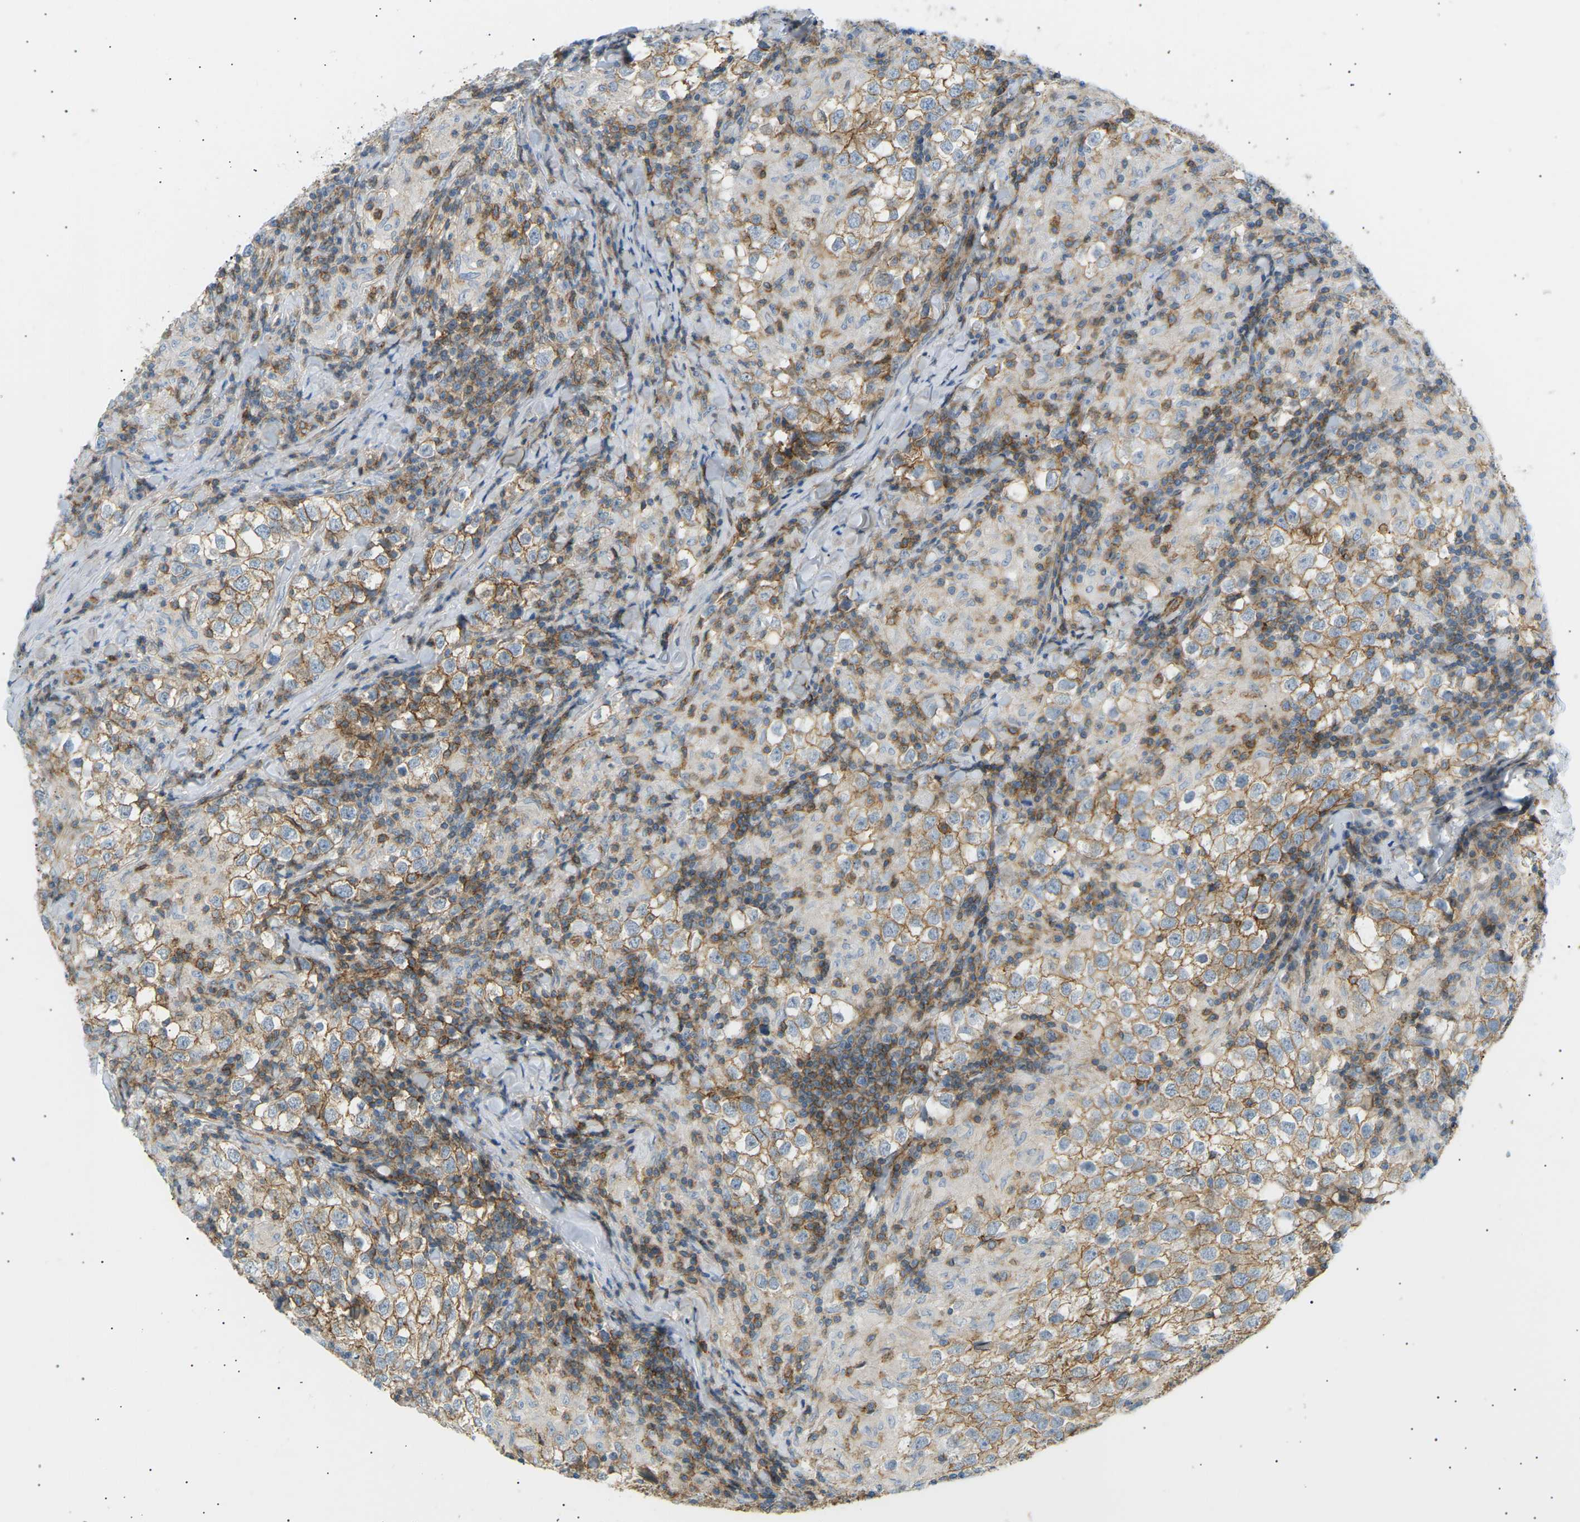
{"staining": {"intensity": "moderate", "quantity": ">75%", "location": "cytoplasmic/membranous"}, "tissue": "testis cancer", "cell_type": "Tumor cells", "image_type": "cancer", "snomed": [{"axis": "morphology", "description": "Seminoma, NOS"}, {"axis": "morphology", "description": "Carcinoma, Embryonal, NOS"}, {"axis": "topography", "description": "Testis"}], "caption": "A photomicrograph of testis cancer (seminoma) stained for a protein displays moderate cytoplasmic/membranous brown staining in tumor cells. (DAB (3,3'-diaminobenzidine) = brown stain, brightfield microscopy at high magnification).", "gene": "ATP2B4", "patient": {"sex": "male", "age": 36}}